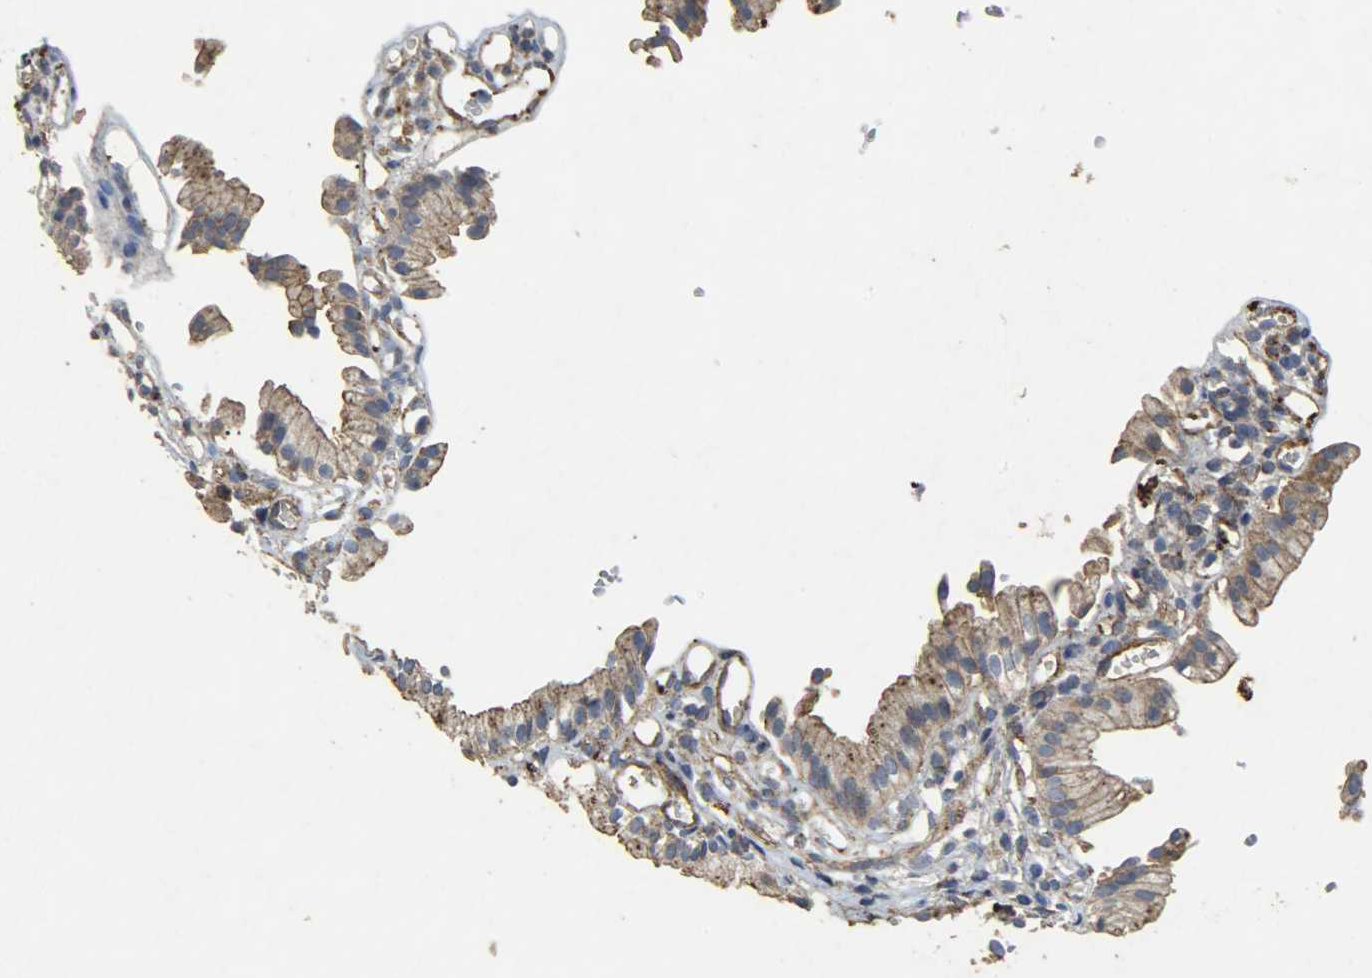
{"staining": {"intensity": "moderate", "quantity": ">75%", "location": "cytoplasmic/membranous"}, "tissue": "gallbladder", "cell_type": "Glandular cells", "image_type": "normal", "snomed": [{"axis": "morphology", "description": "Normal tissue, NOS"}, {"axis": "topography", "description": "Gallbladder"}], "caption": "An image showing moderate cytoplasmic/membranous expression in approximately >75% of glandular cells in benign gallbladder, as visualized by brown immunohistochemical staining.", "gene": "TPM4", "patient": {"sex": "male", "age": 65}}